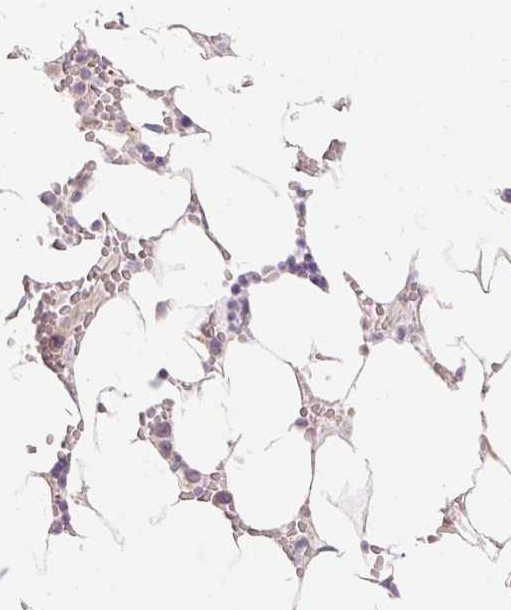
{"staining": {"intensity": "negative", "quantity": "none", "location": "none"}, "tissue": "bone marrow", "cell_type": "Hematopoietic cells", "image_type": "normal", "snomed": [{"axis": "morphology", "description": "Normal tissue, NOS"}, {"axis": "topography", "description": "Bone marrow"}], "caption": "The image displays no staining of hematopoietic cells in unremarkable bone marrow.", "gene": "RB1CC1", "patient": {"sex": "male", "age": 64}}